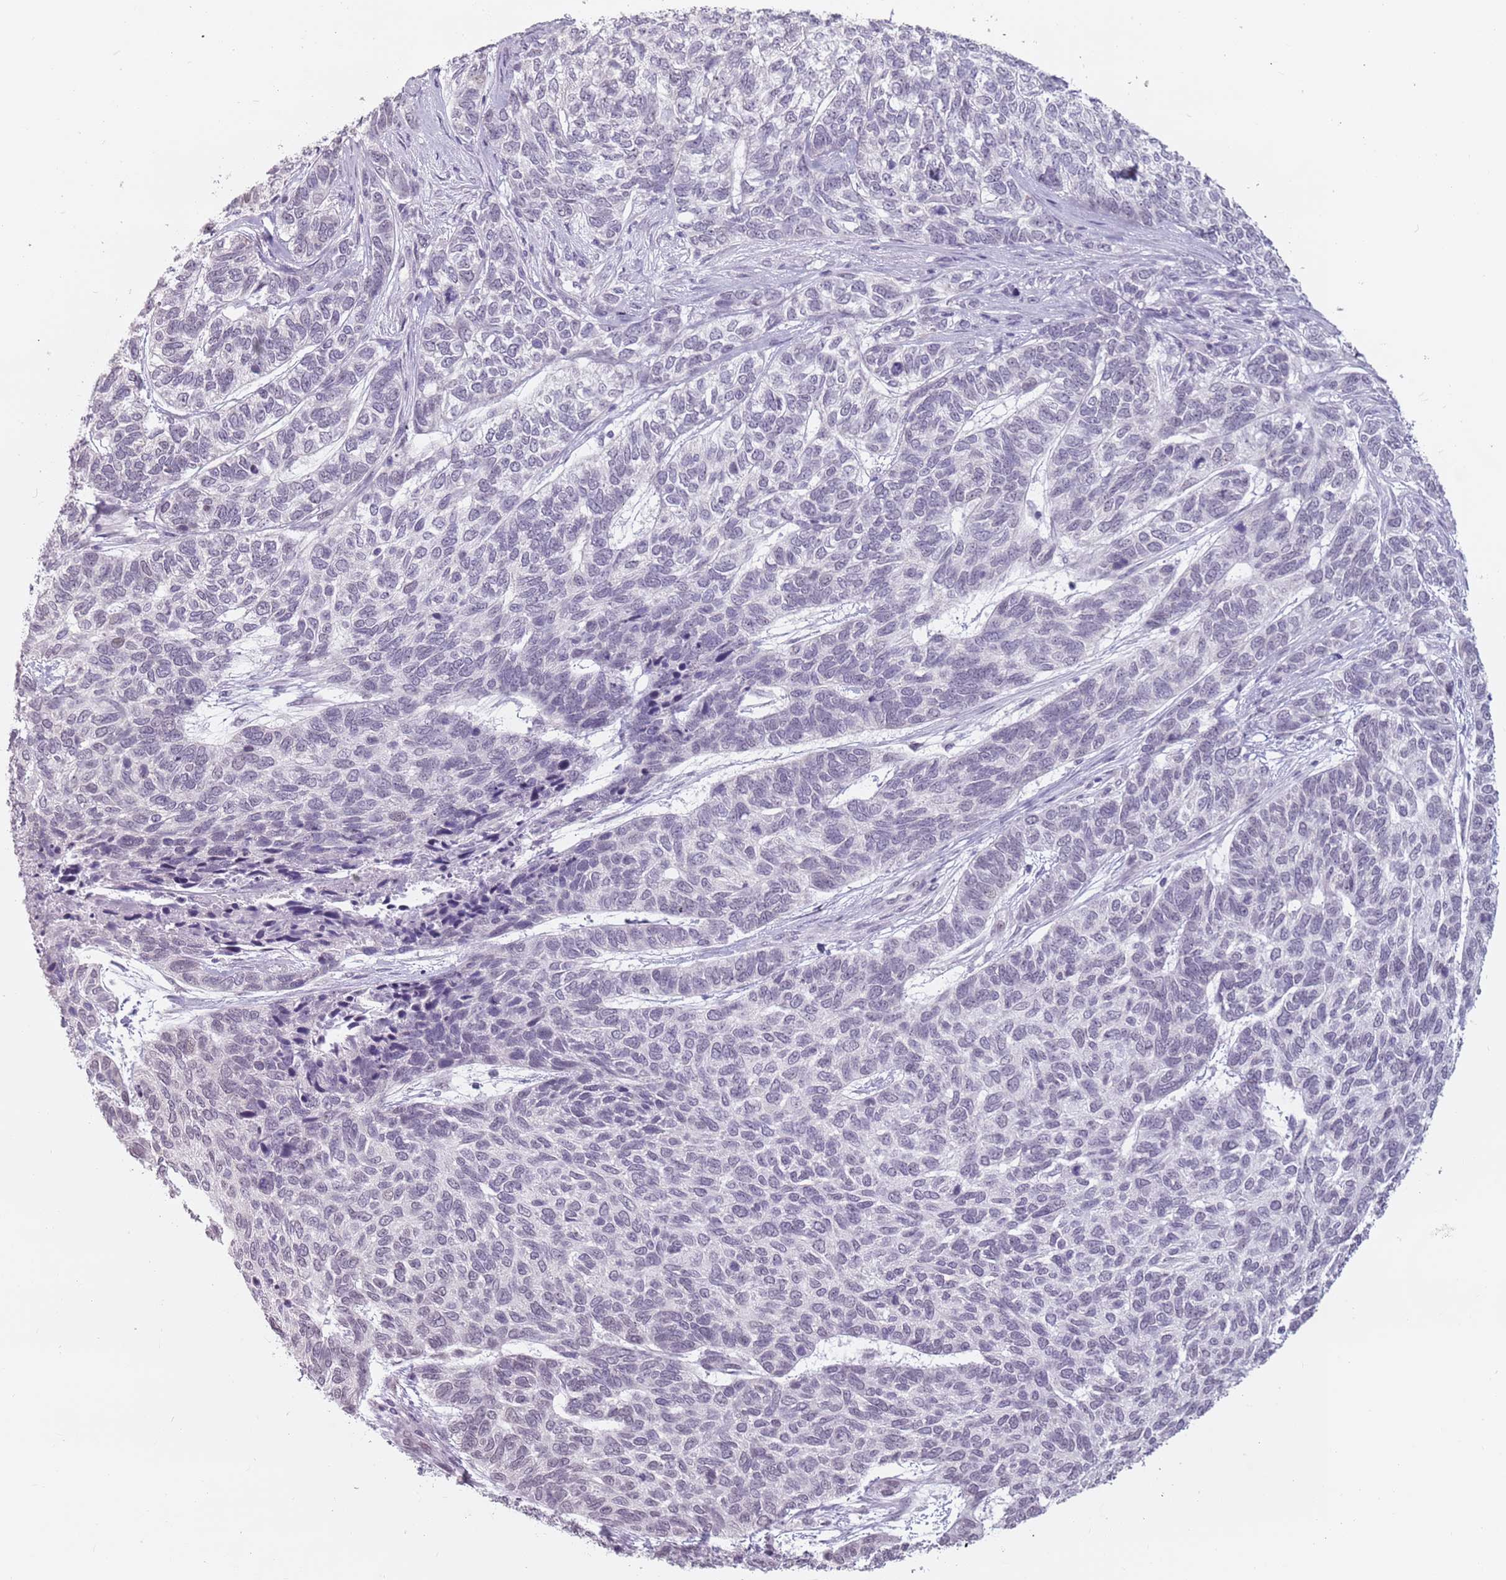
{"staining": {"intensity": "weak", "quantity": "<25%", "location": "nuclear"}, "tissue": "skin cancer", "cell_type": "Tumor cells", "image_type": "cancer", "snomed": [{"axis": "morphology", "description": "Basal cell carcinoma"}, {"axis": "topography", "description": "Skin"}], "caption": "Tumor cells are negative for protein expression in human skin basal cell carcinoma.", "gene": "PTCHD1", "patient": {"sex": "female", "age": 65}}